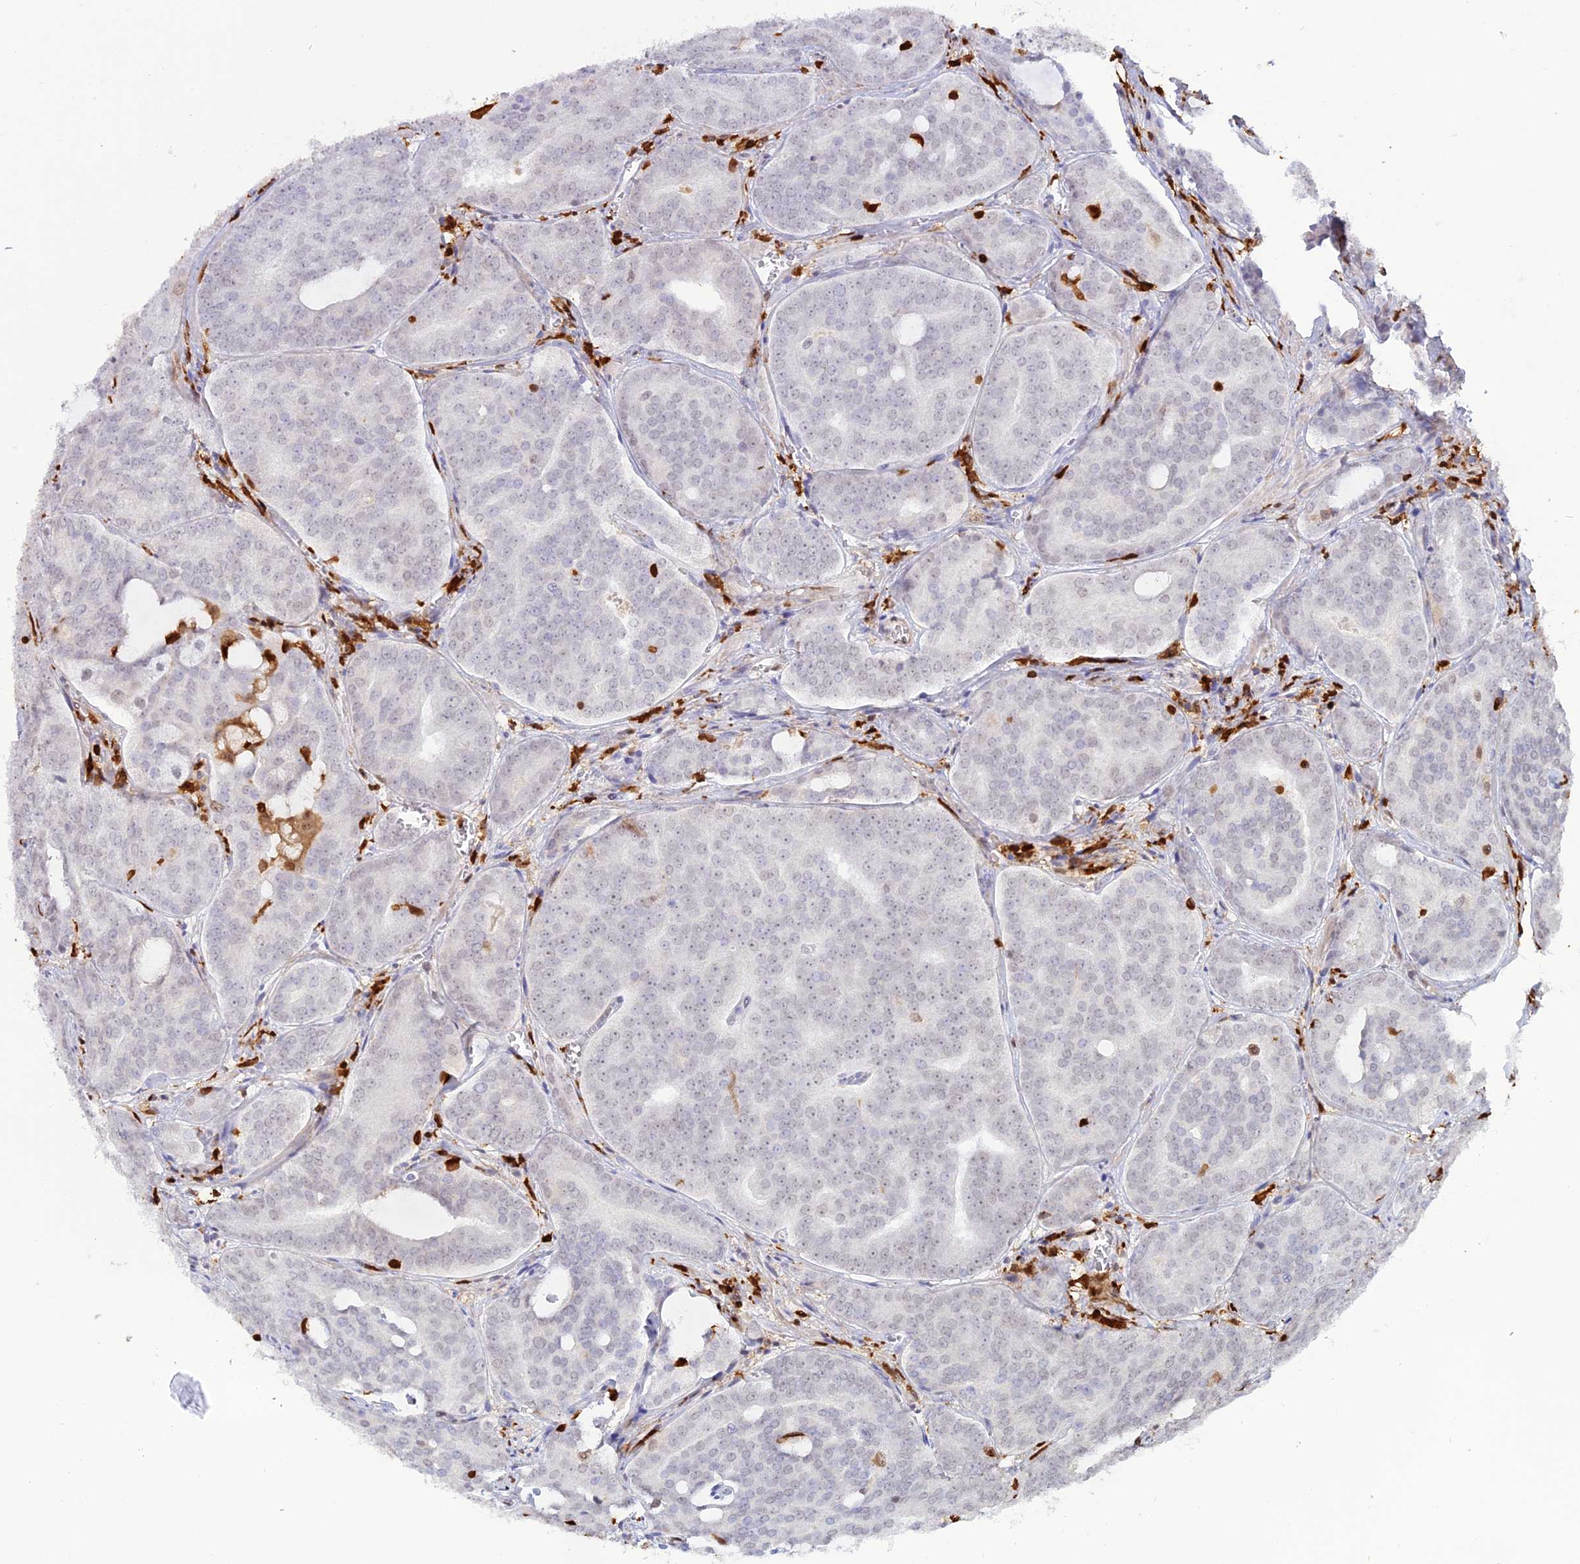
{"staining": {"intensity": "negative", "quantity": "none", "location": "none"}, "tissue": "prostate cancer", "cell_type": "Tumor cells", "image_type": "cancer", "snomed": [{"axis": "morphology", "description": "Adenocarcinoma, High grade"}, {"axis": "topography", "description": "Prostate"}], "caption": "Adenocarcinoma (high-grade) (prostate) stained for a protein using IHC displays no expression tumor cells.", "gene": "PGBD4", "patient": {"sex": "male", "age": 55}}